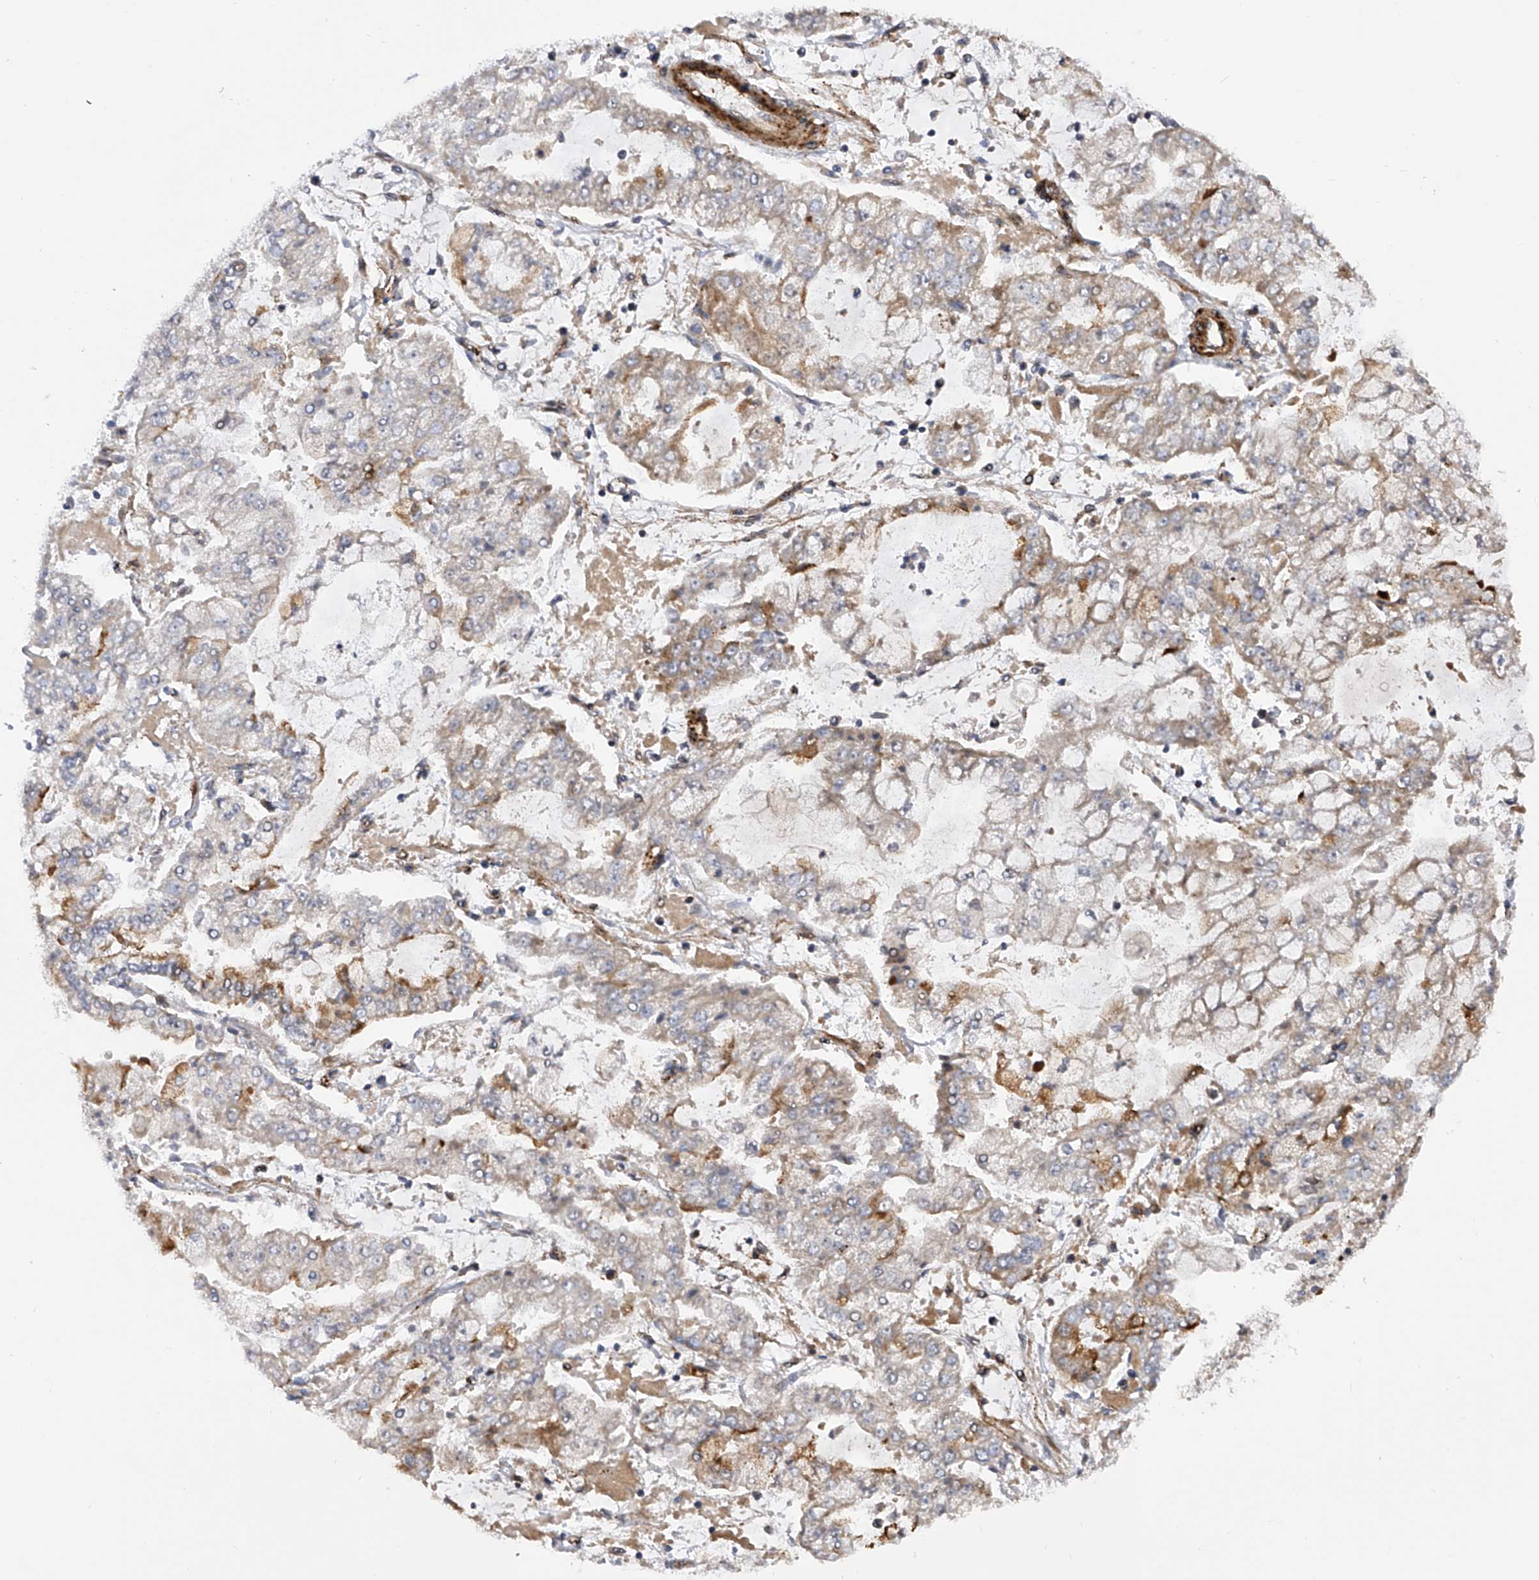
{"staining": {"intensity": "moderate", "quantity": "<25%", "location": "cytoplasmic/membranous"}, "tissue": "stomach cancer", "cell_type": "Tumor cells", "image_type": "cancer", "snomed": [{"axis": "morphology", "description": "Adenocarcinoma, NOS"}, {"axis": "topography", "description": "Stomach"}], "caption": "Protein staining of adenocarcinoma (stomach) tissue demonstrates moderate cytoplasmic/membranous expression in approximately <25% of tumor cells.", "gene": "PDSS2", "patient": {"sex": "male", "age": 76}}